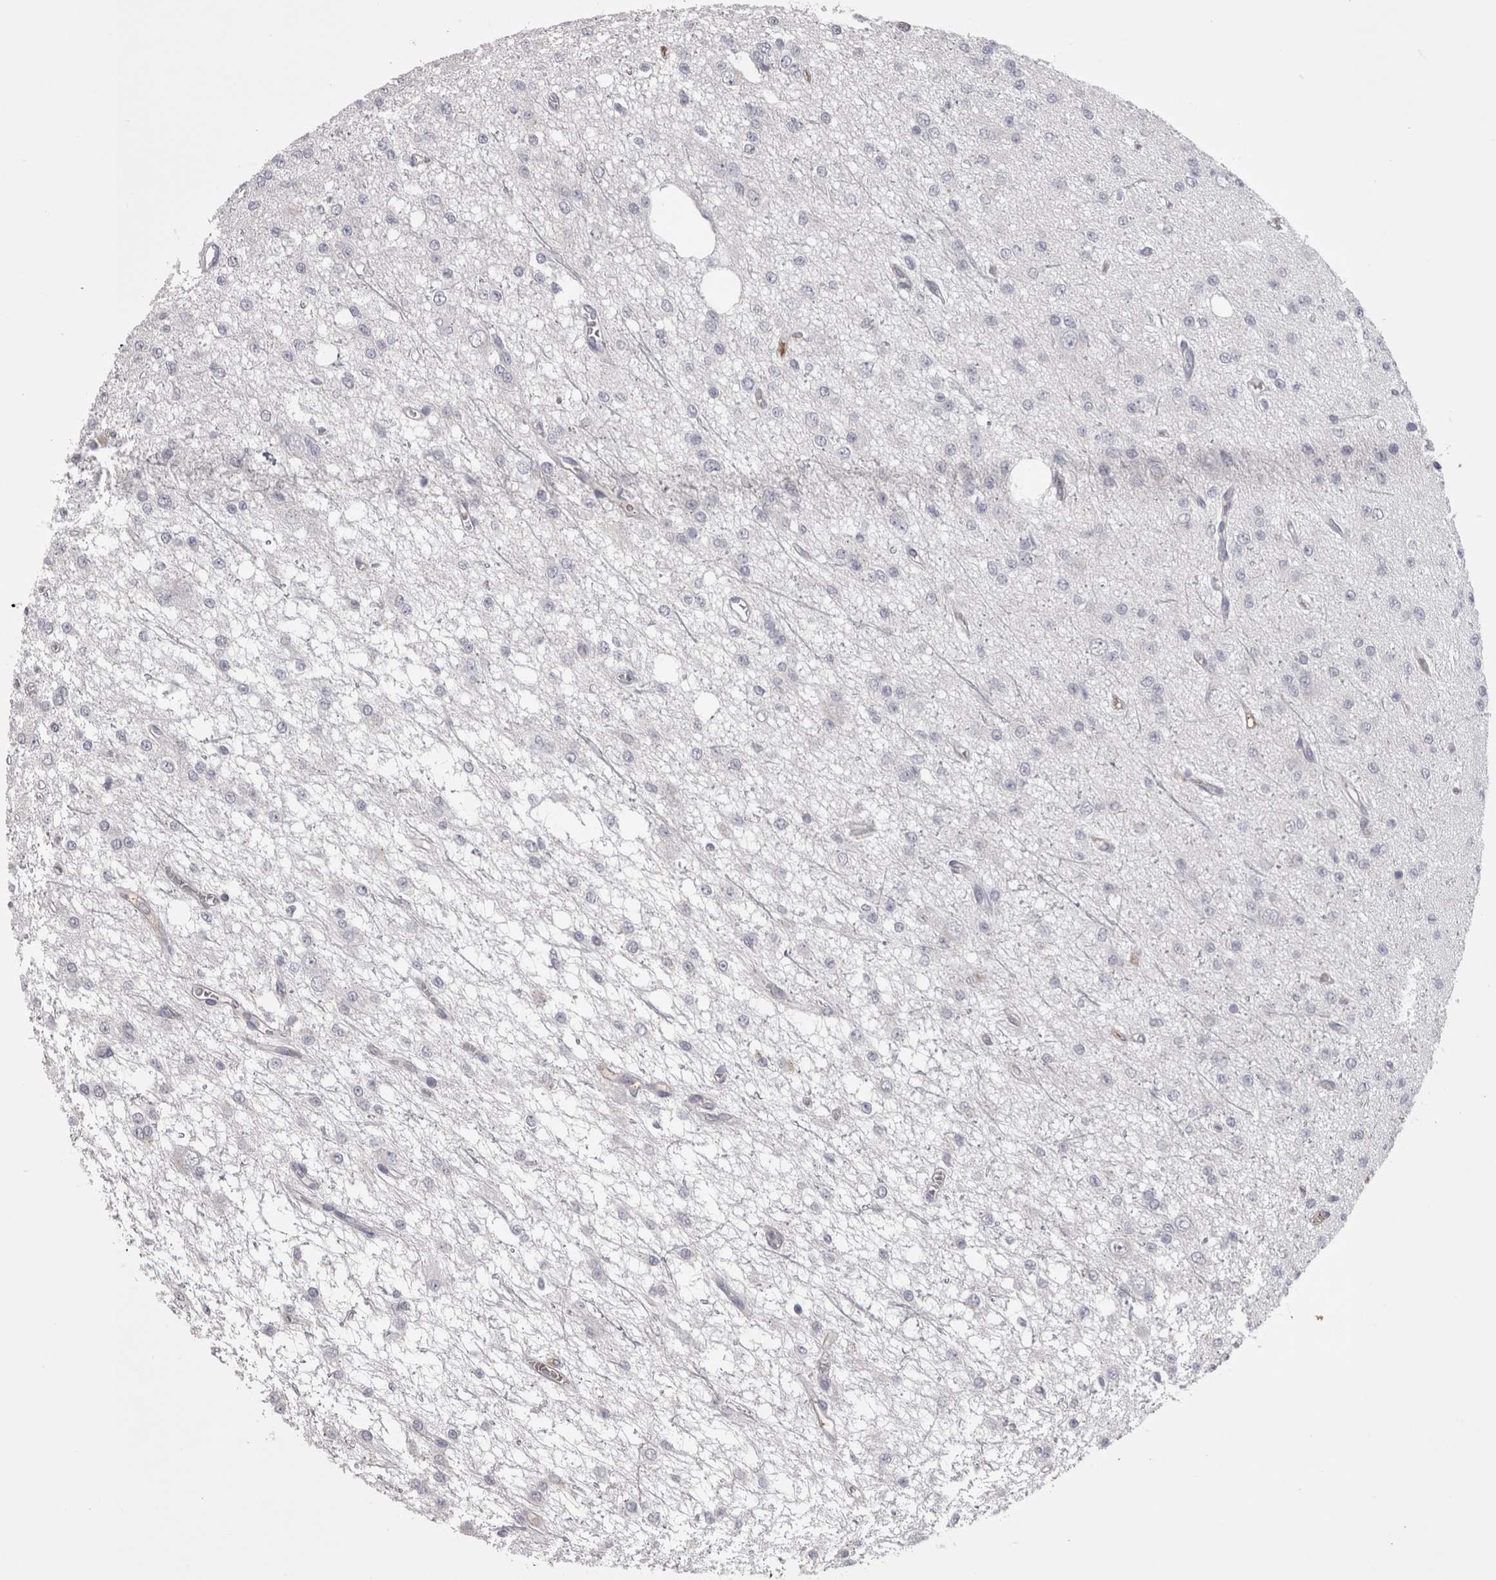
{"staining": {"intensity": "negative", "quantity": "none", "location": "none"}, "tissue": "glioma", "cell_type": "Tumor cells", "image_type": "cancer", "snomed": [{"axis": "morphology", "description": "Glioma, malignant, Low grade"}, {"axis": "topography", "description": "Brain"}], "caption": "A high-resolution image shows IHC staining of low-grade glioma (malignant), which shows no significant expression in tumor cells.", "gene": "SAA4", "patient": {"sex": "male", "age": 38}}